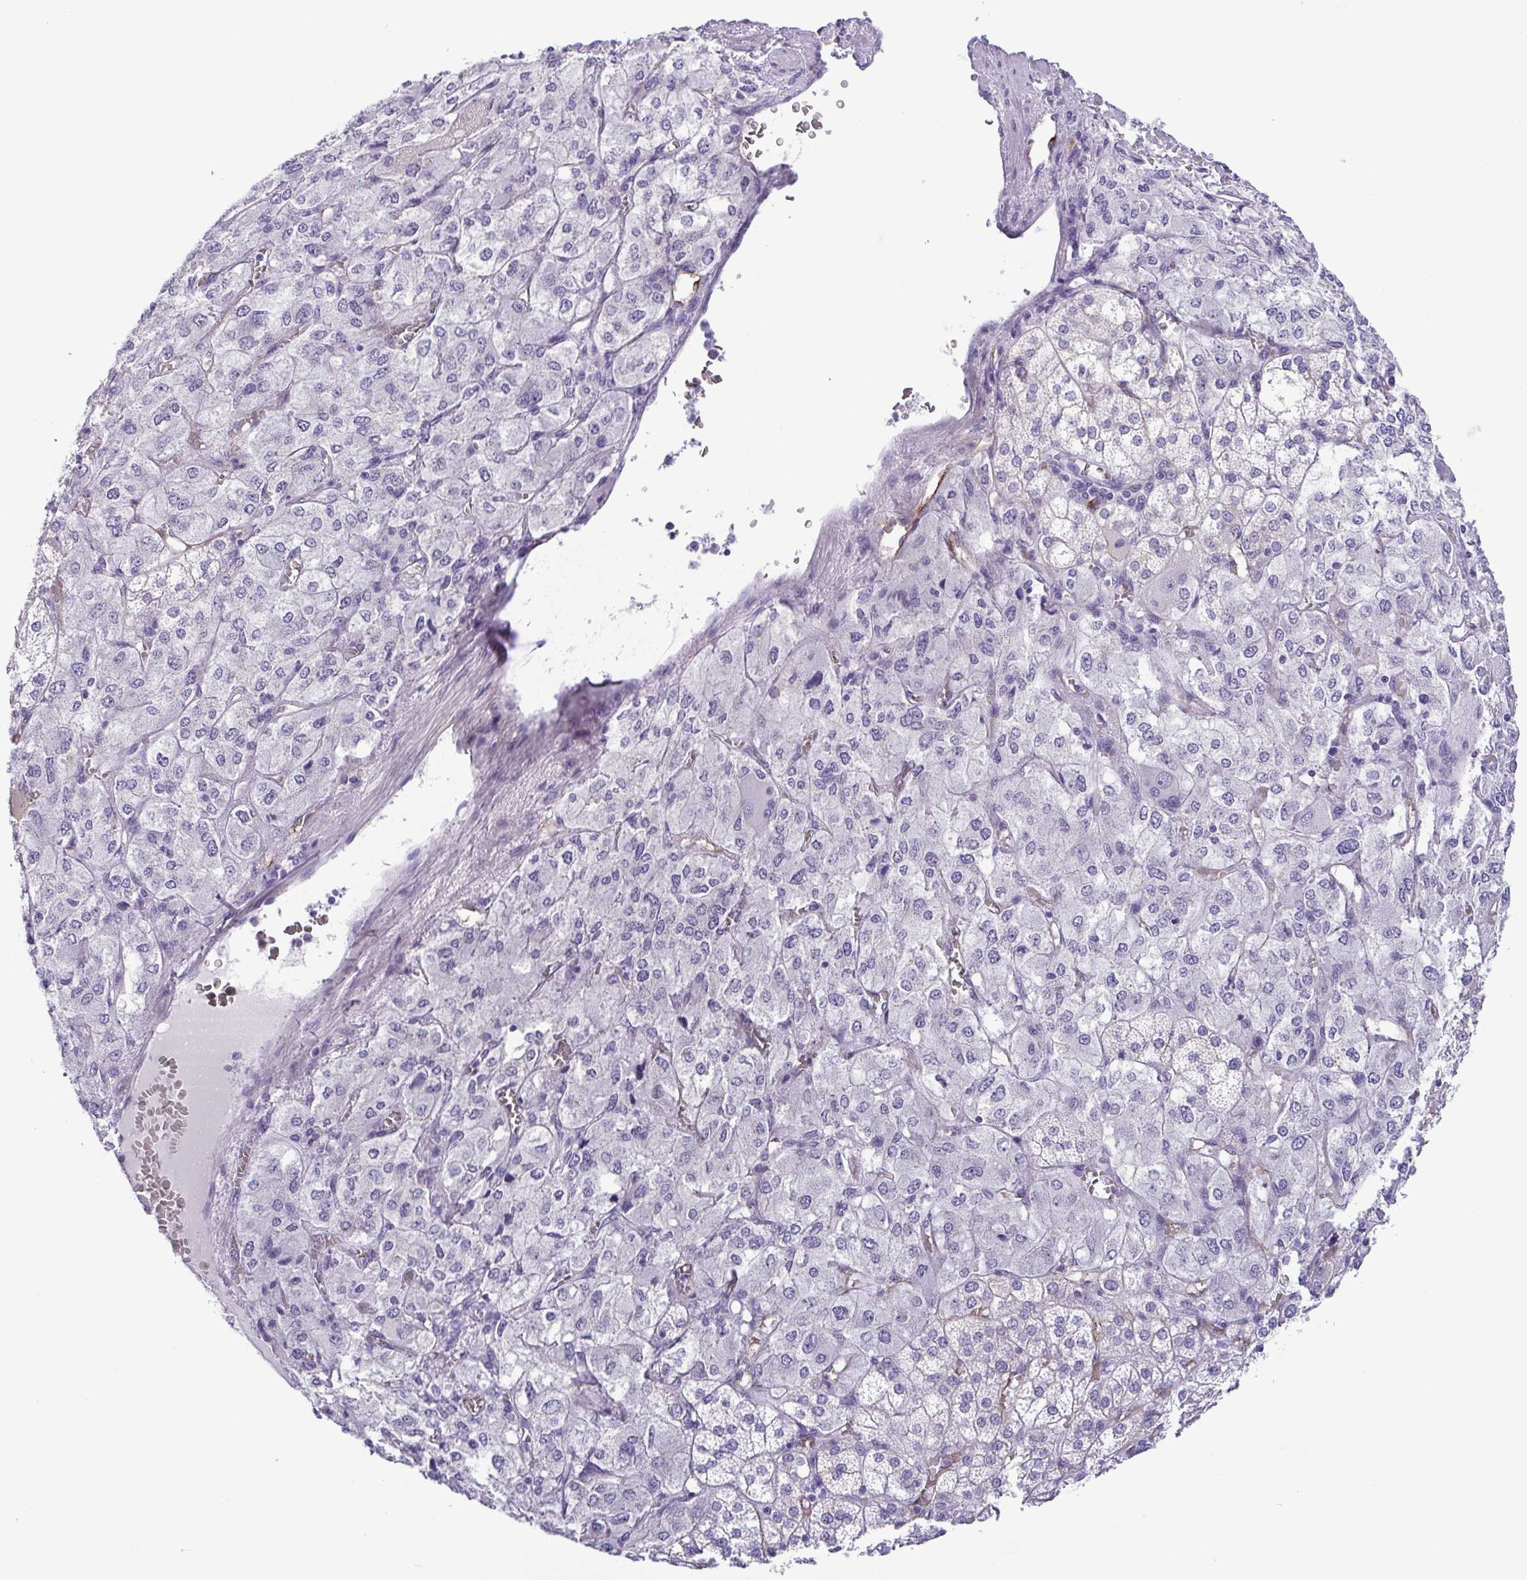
{"staining": {"intensity": "negative", "quantity": "none", "location": "none"}, "tissue": "adrenal gland", "cell_type": "Glandular cells", "image_type": "normal", "snomed": [{"axis": "morphology", "description": "Normal tissue, NOS"}, {"axis": "topography", "description": "Adrenal gland"}], "caption": "Immunohistochemistry histopathology image of benign adrenal gland stained for a protein (brown), which demonstrates no expression in glandular cells. The staining is performed using DAB brown chromogen with nuclei counter-stained in using hematoxylin.", "gene": "GPR182", "patient": {"sex": "female", "age": 60}}